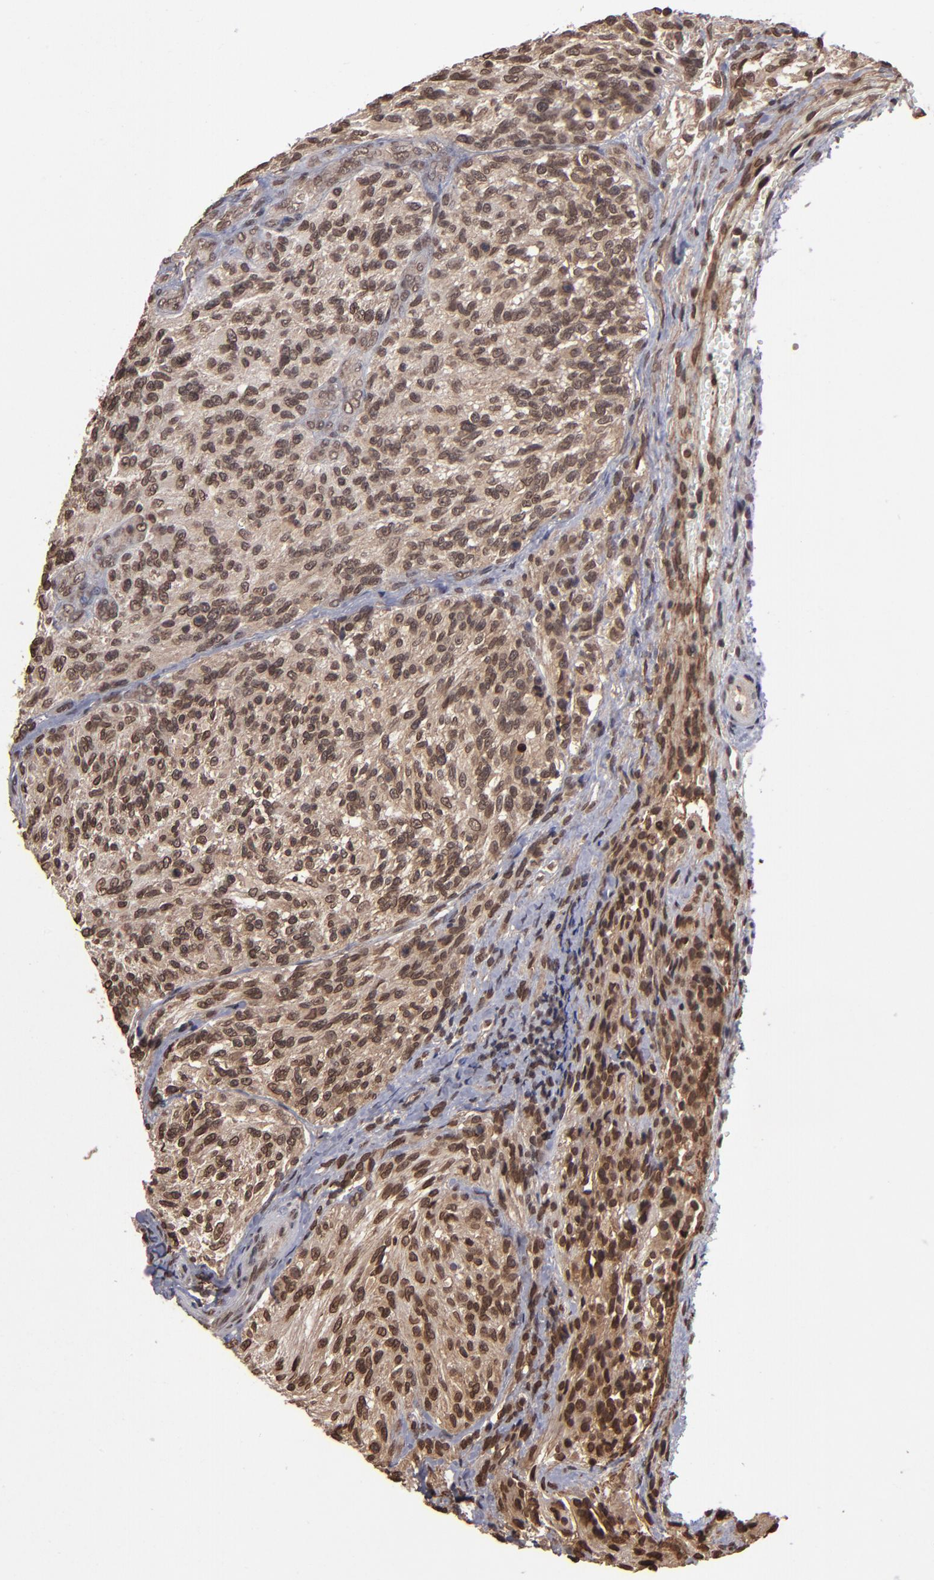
{"staining": {"intensity": "moderate", "quantity": ">75%", "location": "nuclear"}, "tissue": "glioma", "cell_type": "Tumor cells", "image_type": "cancer", "snomed": [{"axis": "morphology", "description": "Normal tissue, NOS"}, {"axis": "morphology", "description": "Glioma, malignant, High grade"}, {"axis": "topography", "description": "Cerebral cortex"}], "caption": "Protein expression analysis of human malignant glioma (high-grade) reveals moderate nuclear staining in about >75% of tumor cells.", "gene": "AKT1", "patient": {"sex": "male", "age": 56}}